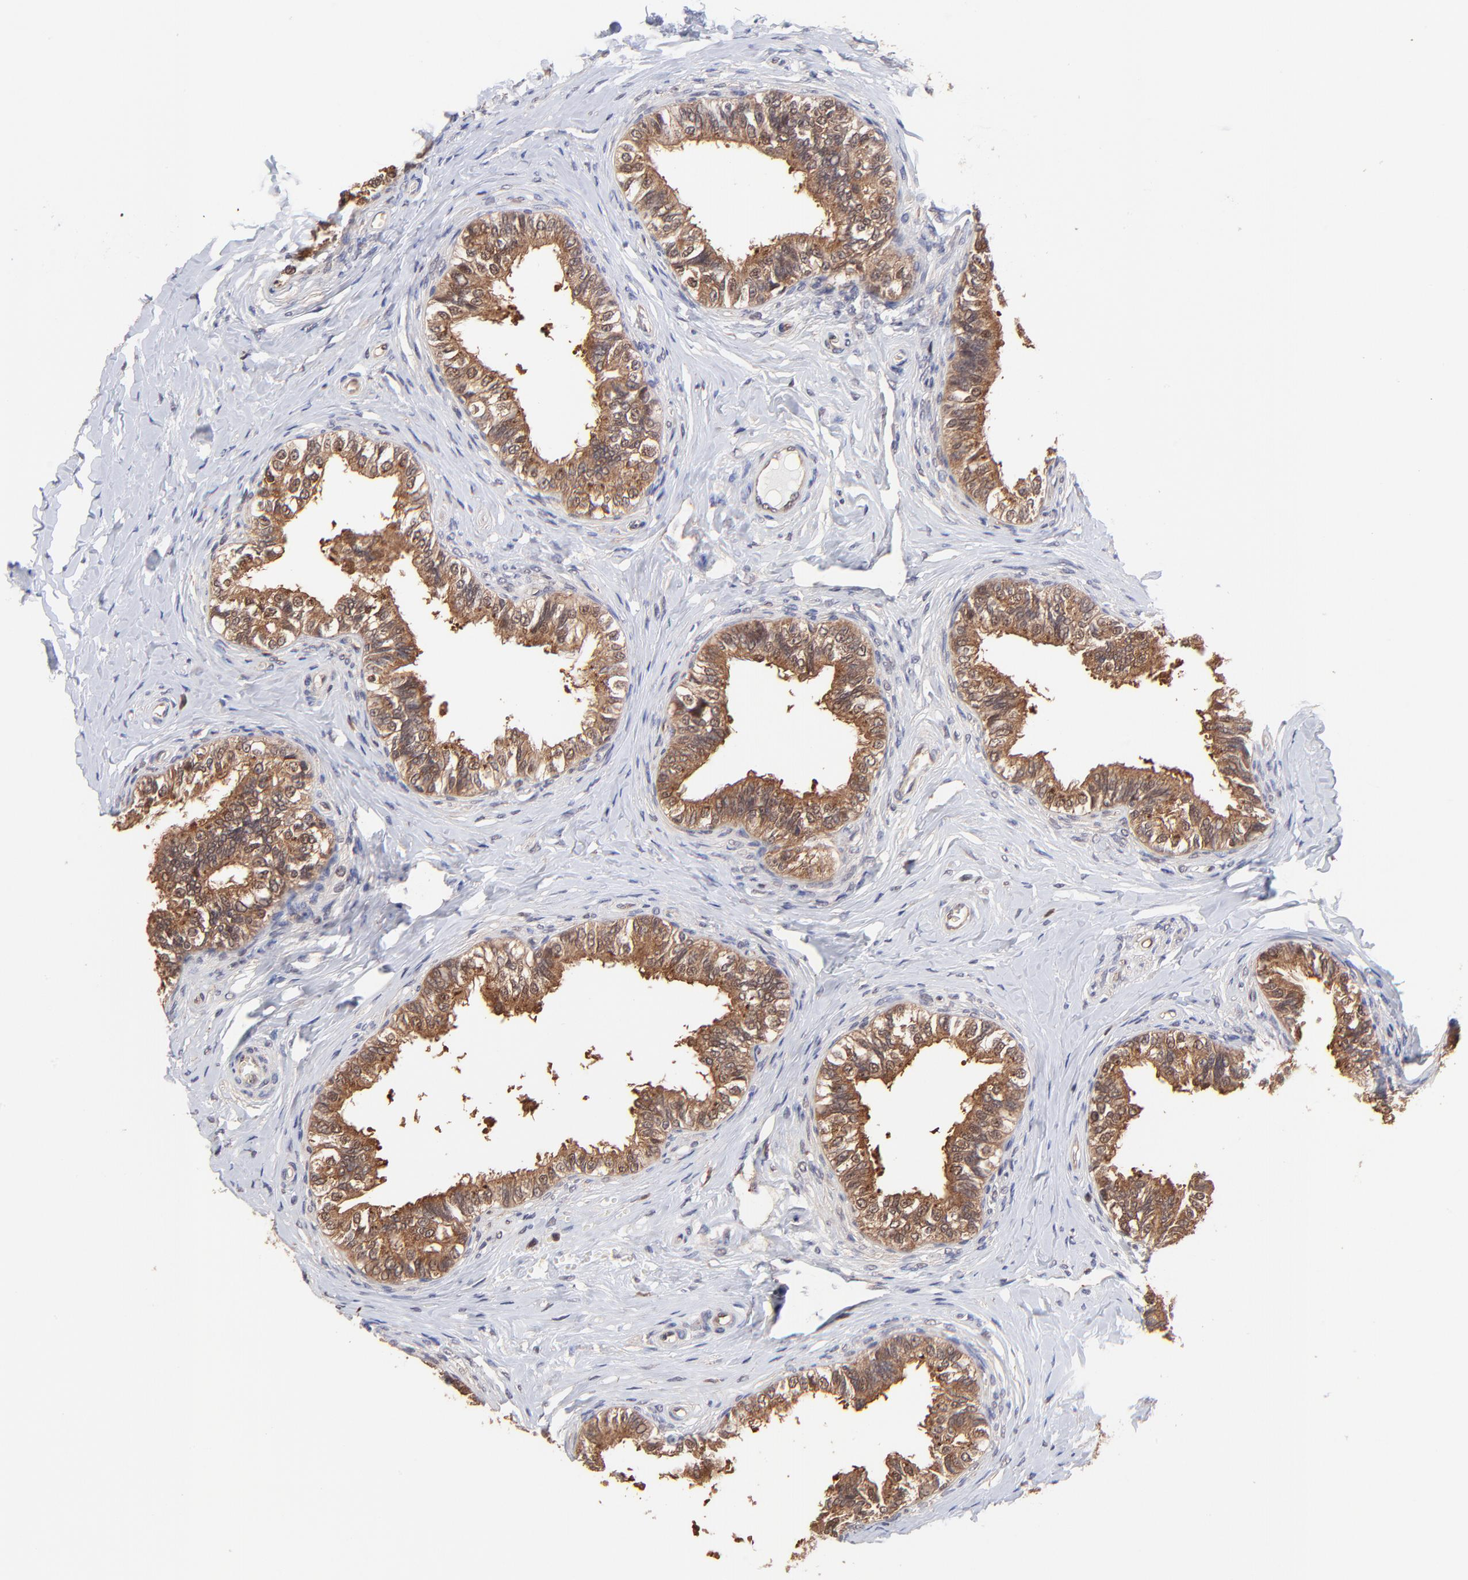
{"staining": {"intensity": "strong", "quantity": ">75%", "location": "cytoplasmic/membranous"}, "tissue": "epididymis", "cell_type": "Glandular cells", "image_type": "normal", "snomed": [{"axis": "morphology", "description": "Normal tissue, NOS"}, {"axis": "topography", "description": "Soft tissue"}, {"axis": "topography", "description": "Epididymis"}], "caption": "Immunohistochemical staining of benign epididymis shows high levels of strong cytoplasmic/membranous positivity in about >75% of glandular cells.", "gene": "PSMA6", "patient": {"sex": "male", "age": 26}}